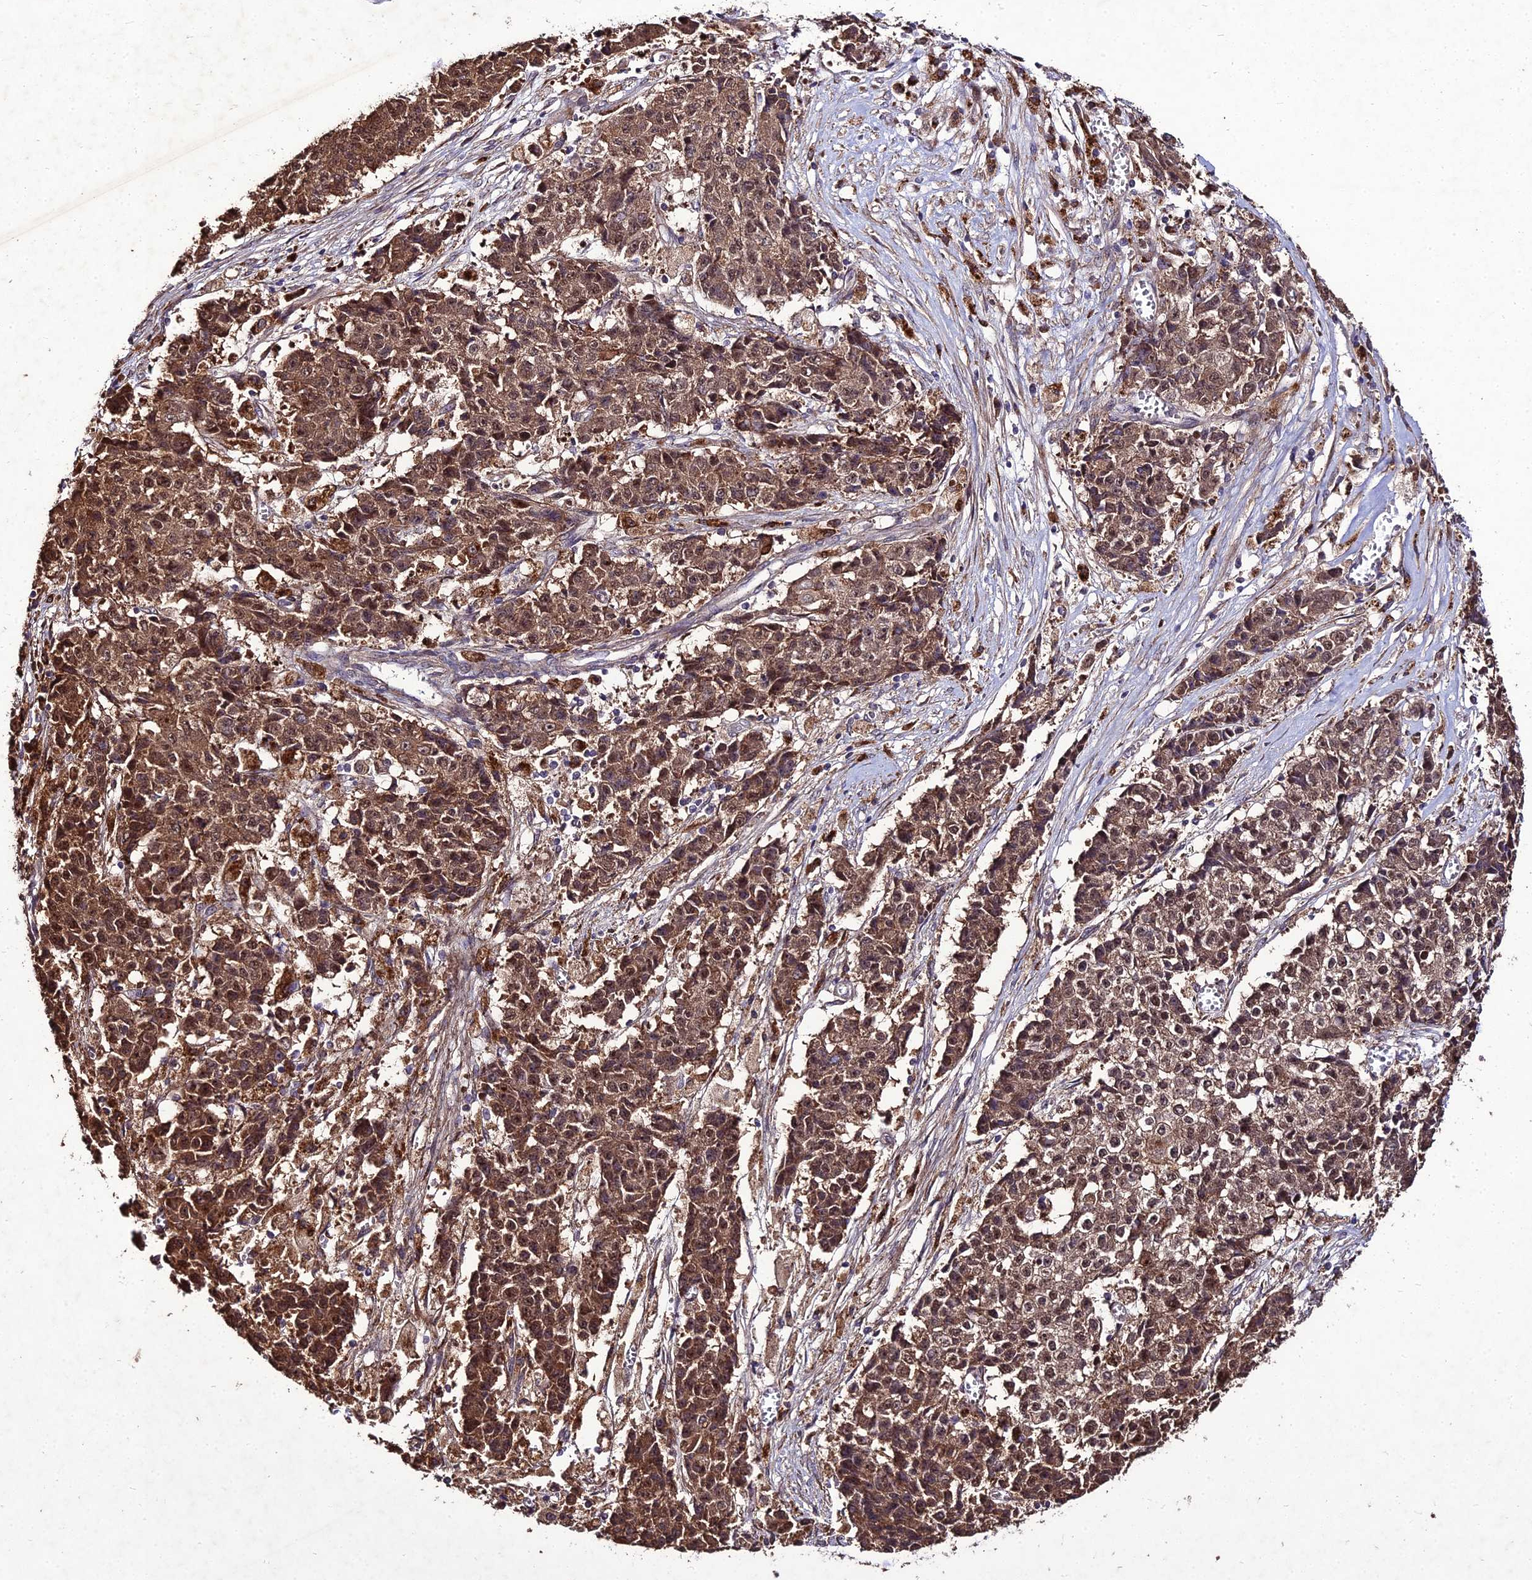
{"staining": {"intensity": "moderate", "quantity": ">75%", "location": "cytoplasmic/membranous,nuclear"}, "tissue": "ovarian cancer", "cell_type": "Tumor cells", "image_type": "cancer", "snomed": [{"axis": "morphology", "description": "Carcinoma, endometroid"}, {"axis": "topography", "description": "Ovary"}], "caption": "Immunohistochemistry (IHC) of human ovarian cancer (endometroid carcinoma) demonstrates medium levels of moderate cytoplasmic/membranous and nuclear positivity in about >75% of tumor cells. (IHC, brightfield microscopy, high magnification).", "gene": "ZNF766", "patient": {"sex": "female", "age": 42}}